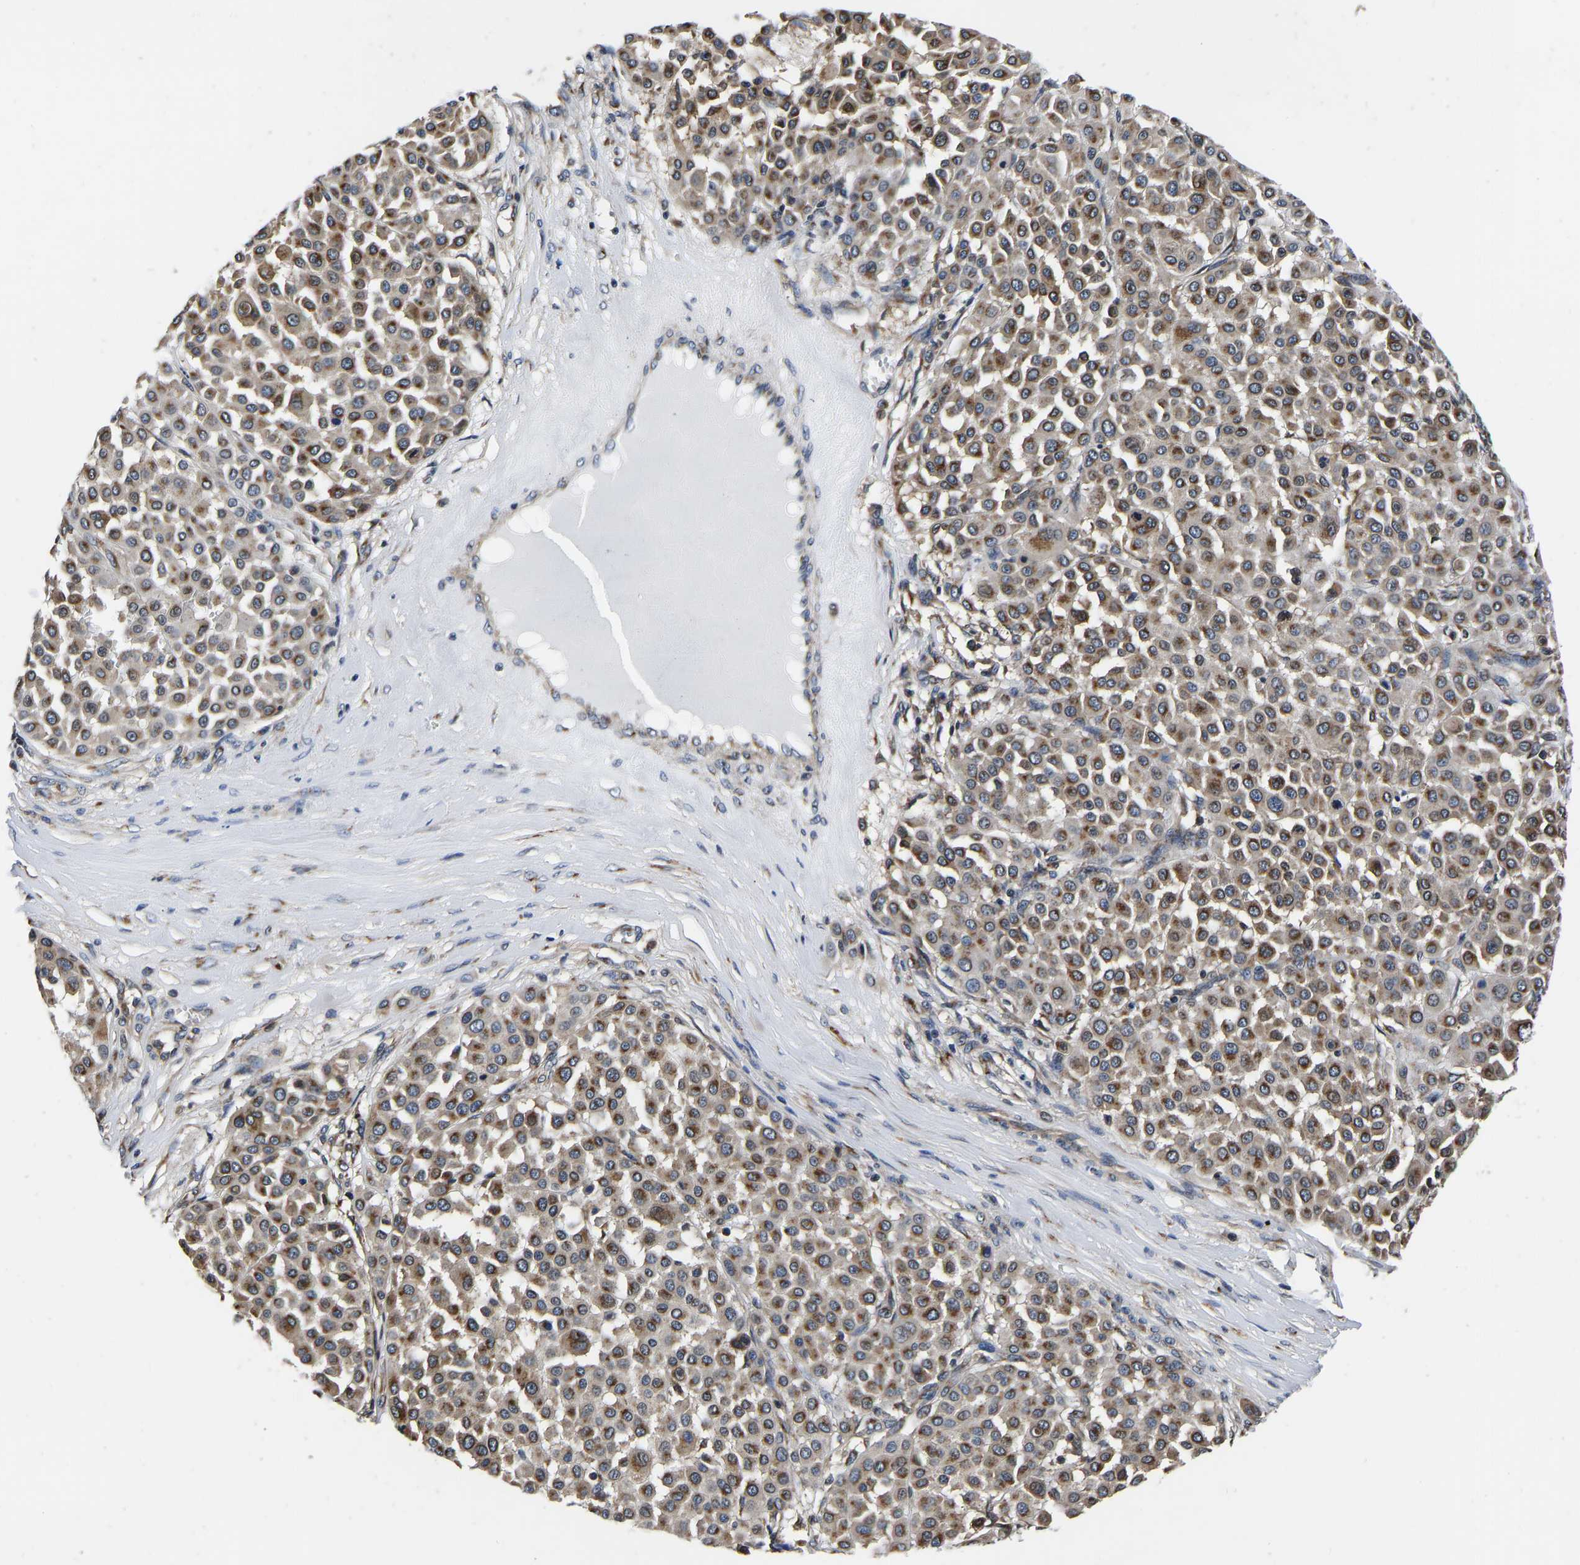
{"staining": {"intensity": "moderate", "quantity": ">75%", "location": "cytoplasmic/membranous"}, "tissue": "melanoma", "cell_type": "Tumor cells", "image_type": "cancer", "snomed": [{"axis": "morphology", "description": "Malignant melanoma, Metastatic site"}, {"axis": "topography", "description": "Soft tissue"}], "caption": "Melanoma stained with DAB (3,3'-diaminobenzidine) immunohistochemistry (IHC) reveals medium levels of moderate cytoplasmic/membranous staining in about >75% of tumor cells.", "gene": "RABAC1", "patient": {"sex": "male", "age": 41}}